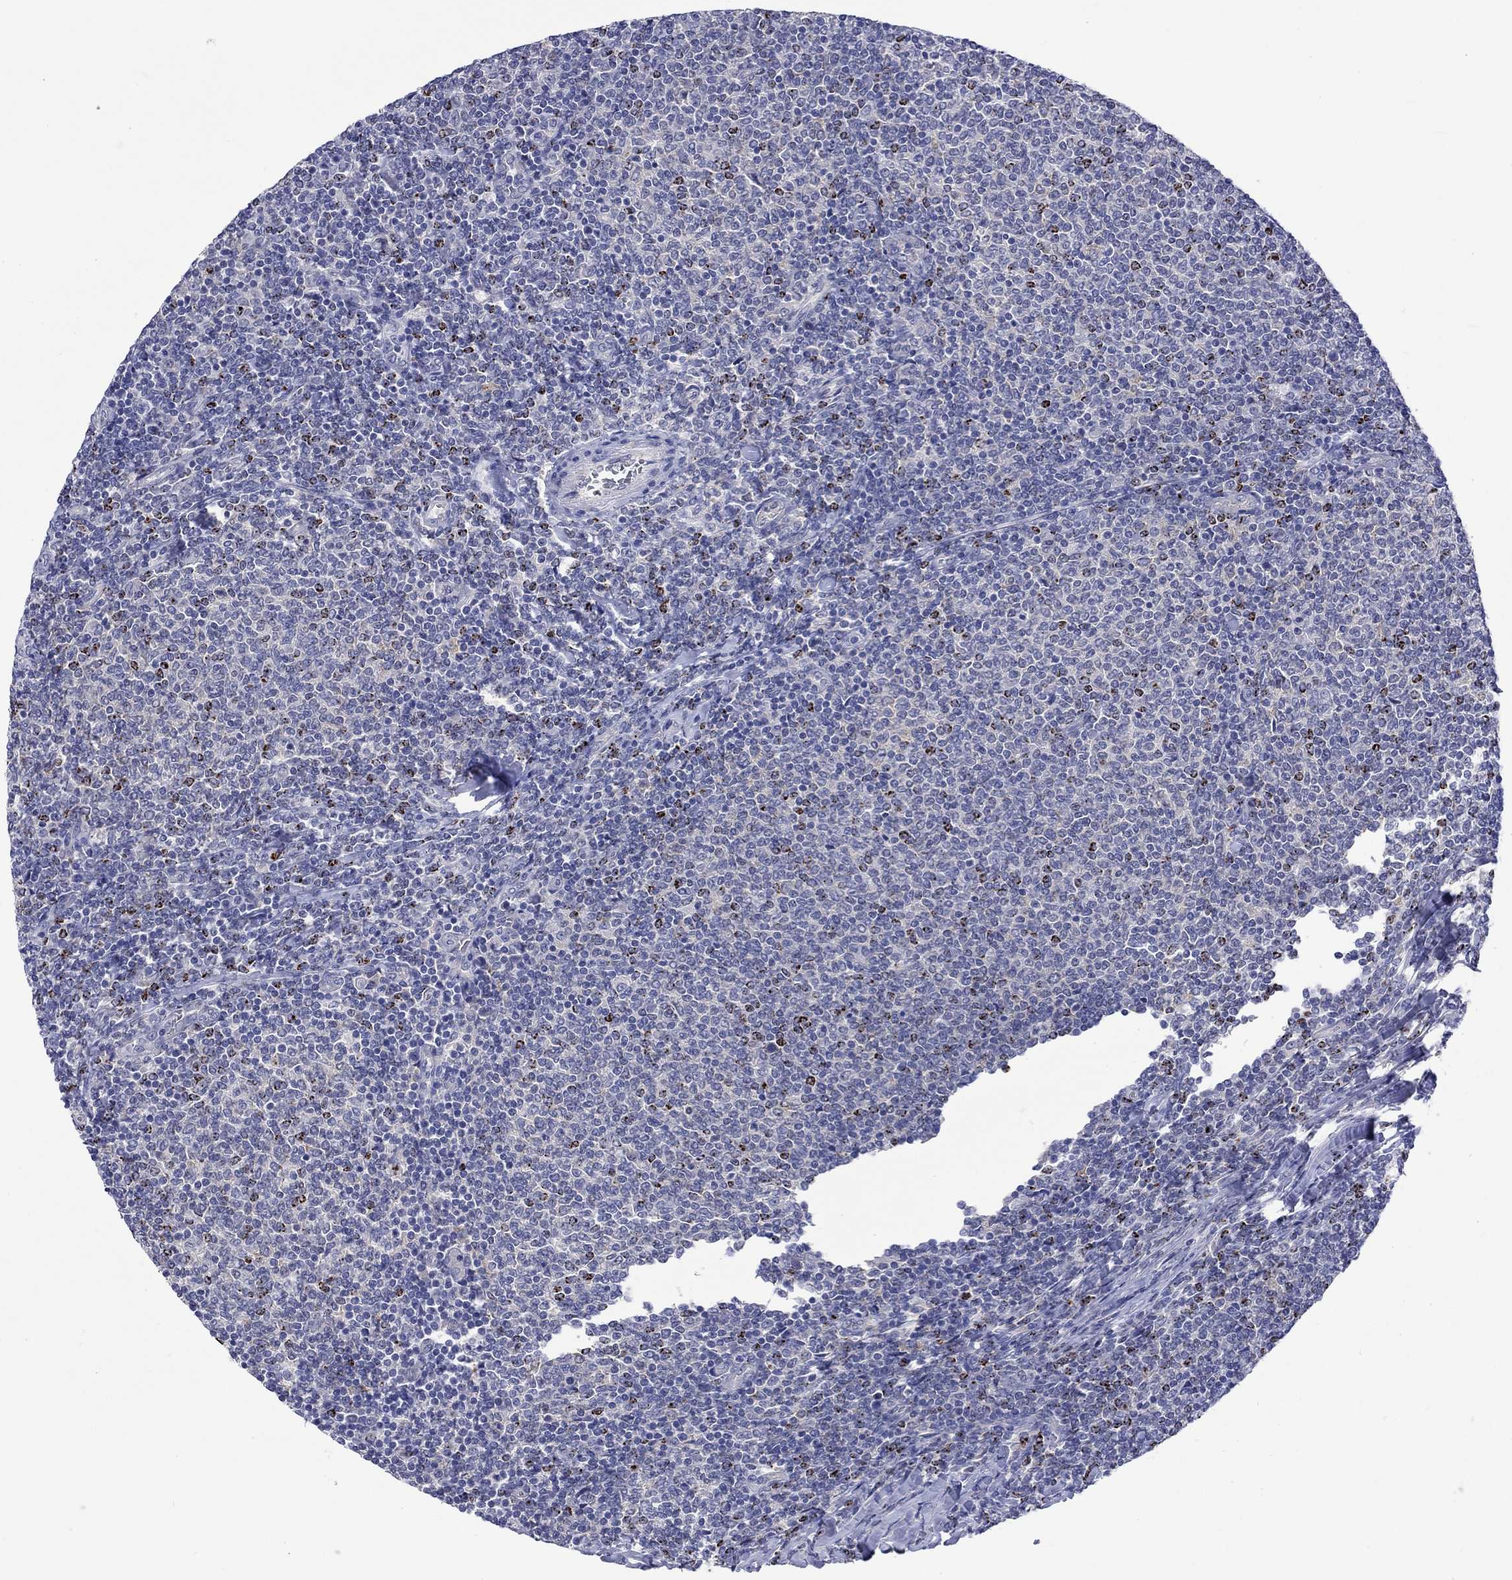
{"staining": {"intensity": "negative", "quantity": "none", "location": "none"}, "tissue": "lymphoma", "cell_type": "Tumor cells", "image_type": "cancer", "snomed": [{"axis": "morphology", "description": "Malignant lymphoma, non-Hodgkin's type, Low grade"}, {"axis": "topography", "description": "Lymph node"}], "caption": "This is a image of immunohistochemistry staining of low-grade malignant lymphoma, non-Hodgkin's type, which shows no staining in tumor cells.", "gene": "CERS1", "patient": {"sex": "male", "age": 52}}